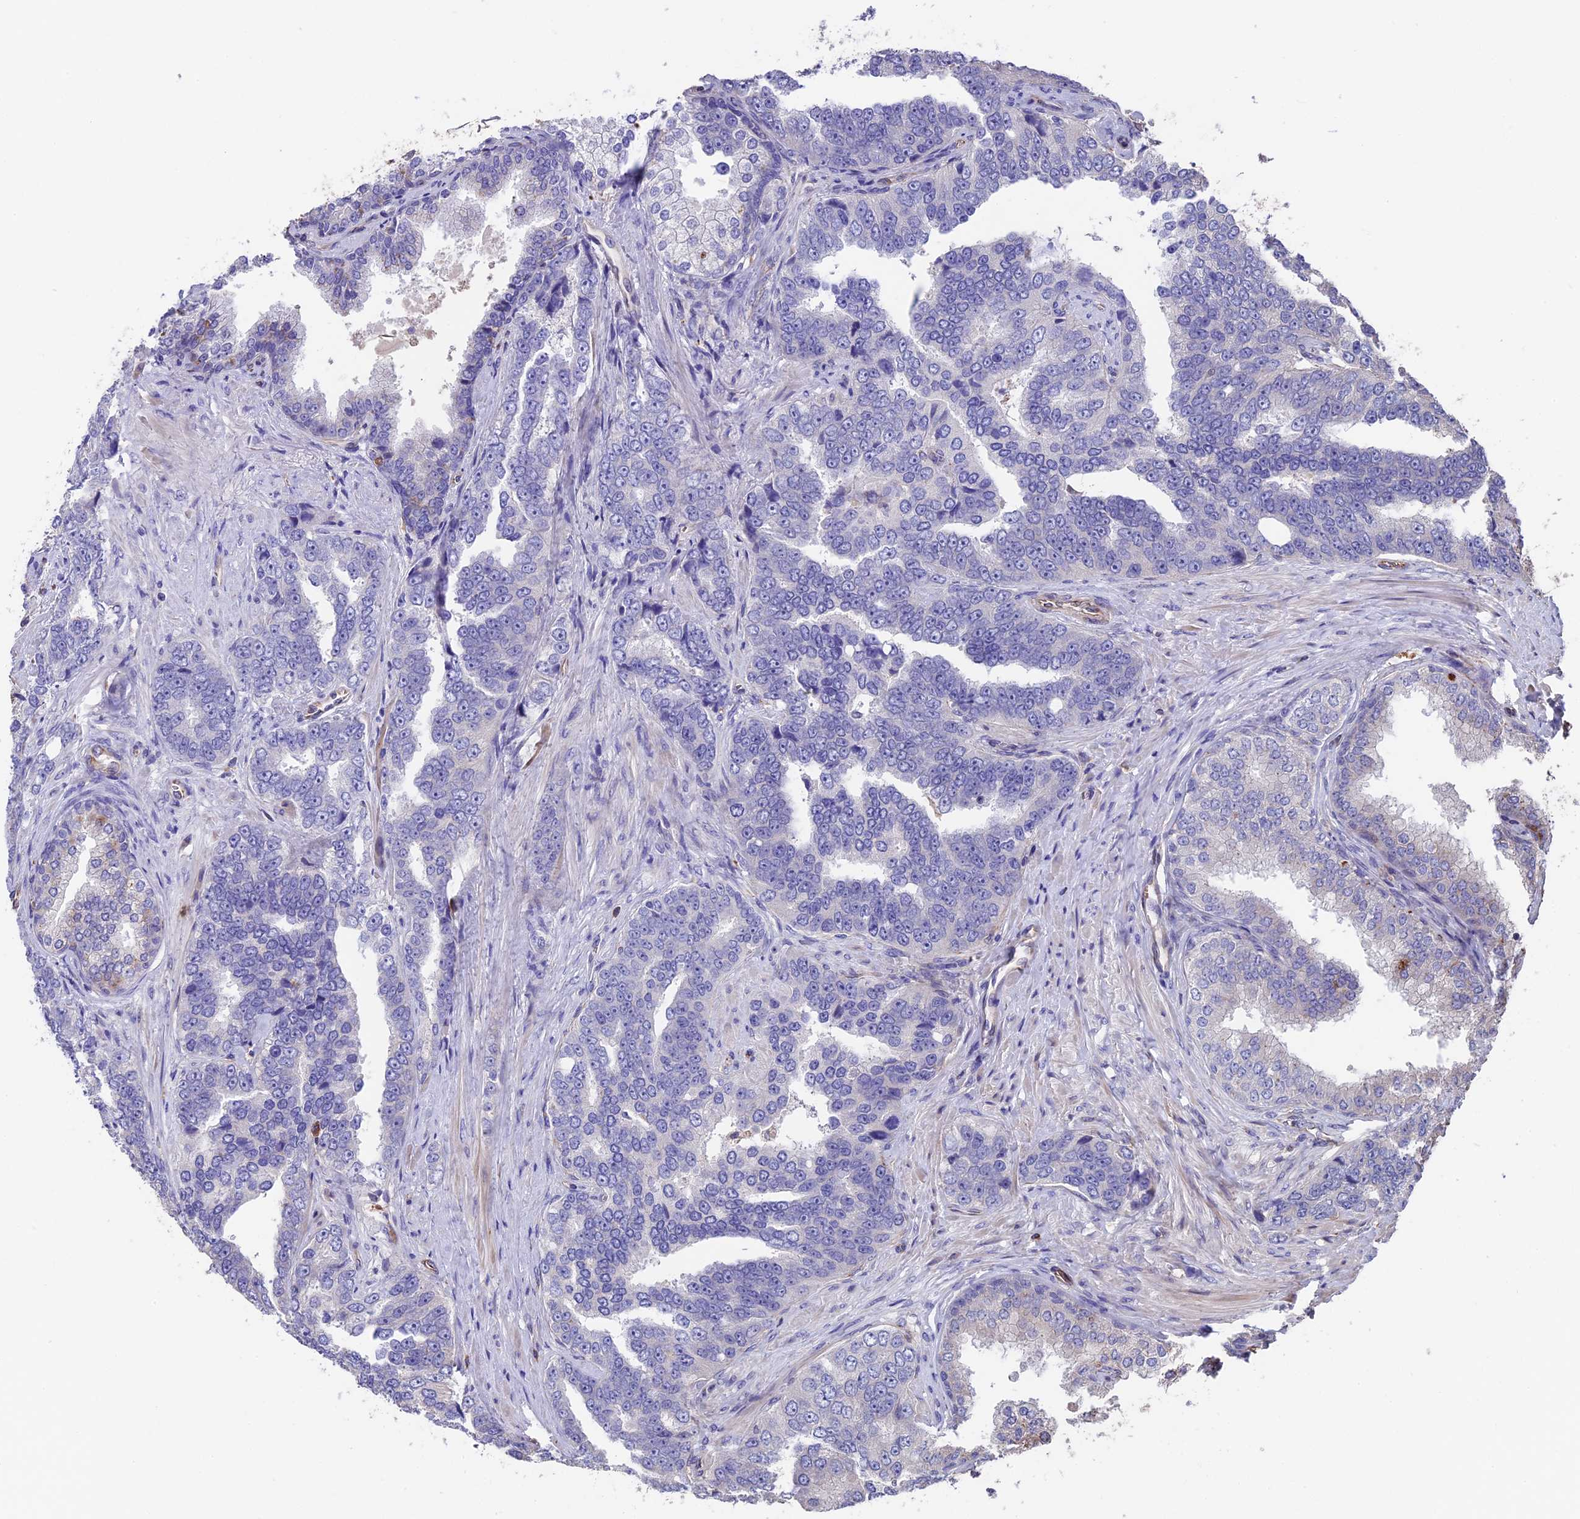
{"staining": {"intensity": "negative", "quantity": "none", "location": "none"}, "tissue": "prostate cancer", "cell_type": "Tumor cells", "image_type": "cancer", "snomed": [{"axis": "morphology", "description": "Adenocarcinoma, High grade"}, {"axis": "topography", "description": "Prostate"}], "caption": "This is an immunohistochemistry photomicrograph of prostate cancer. There is no staining in tumor cells.", "gene": "SEH1L", "patient": {"sex": "male", "age": 67}}